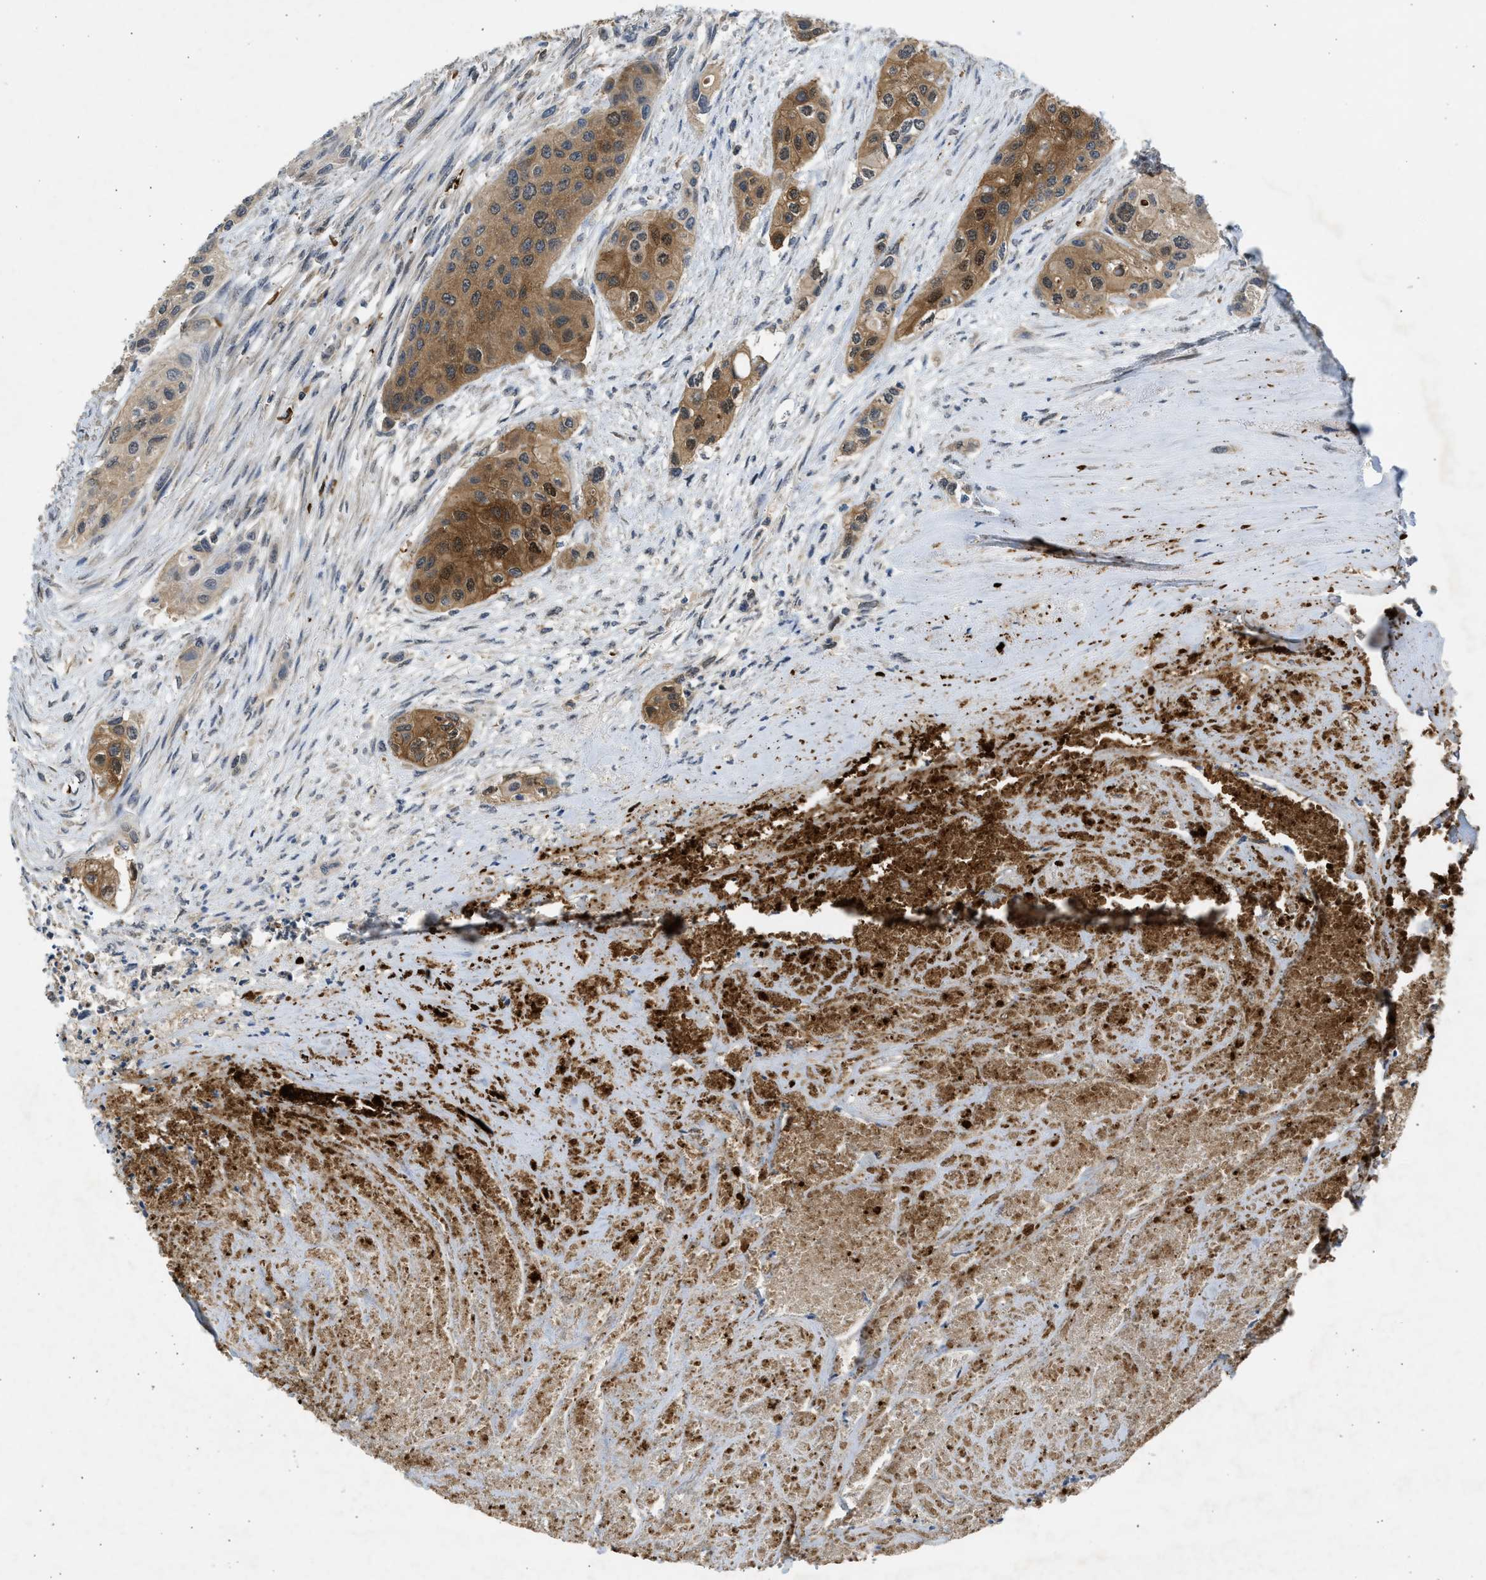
{"staining": {"intensity": "moderate", "quantity": ">75%", "location": "cytoplasmic/membranous"}, "tissue": "urothelial cancer", "cell_type": "Tumor cells", "image_type": "cancer", "snomed": [{"axis": "morphology", "description": "Urothelial carcinoma, High grade"}, {"axis": "topography", "description": "Urinary bladder"}], "caption": "Tumor cells reveal medium levels of moderate cytoplasmic/membranous expression in about >75% of cells in human urothelial cancer.", "gene": "MAPK7", "patient": {"sex": "female", "age": 56}}